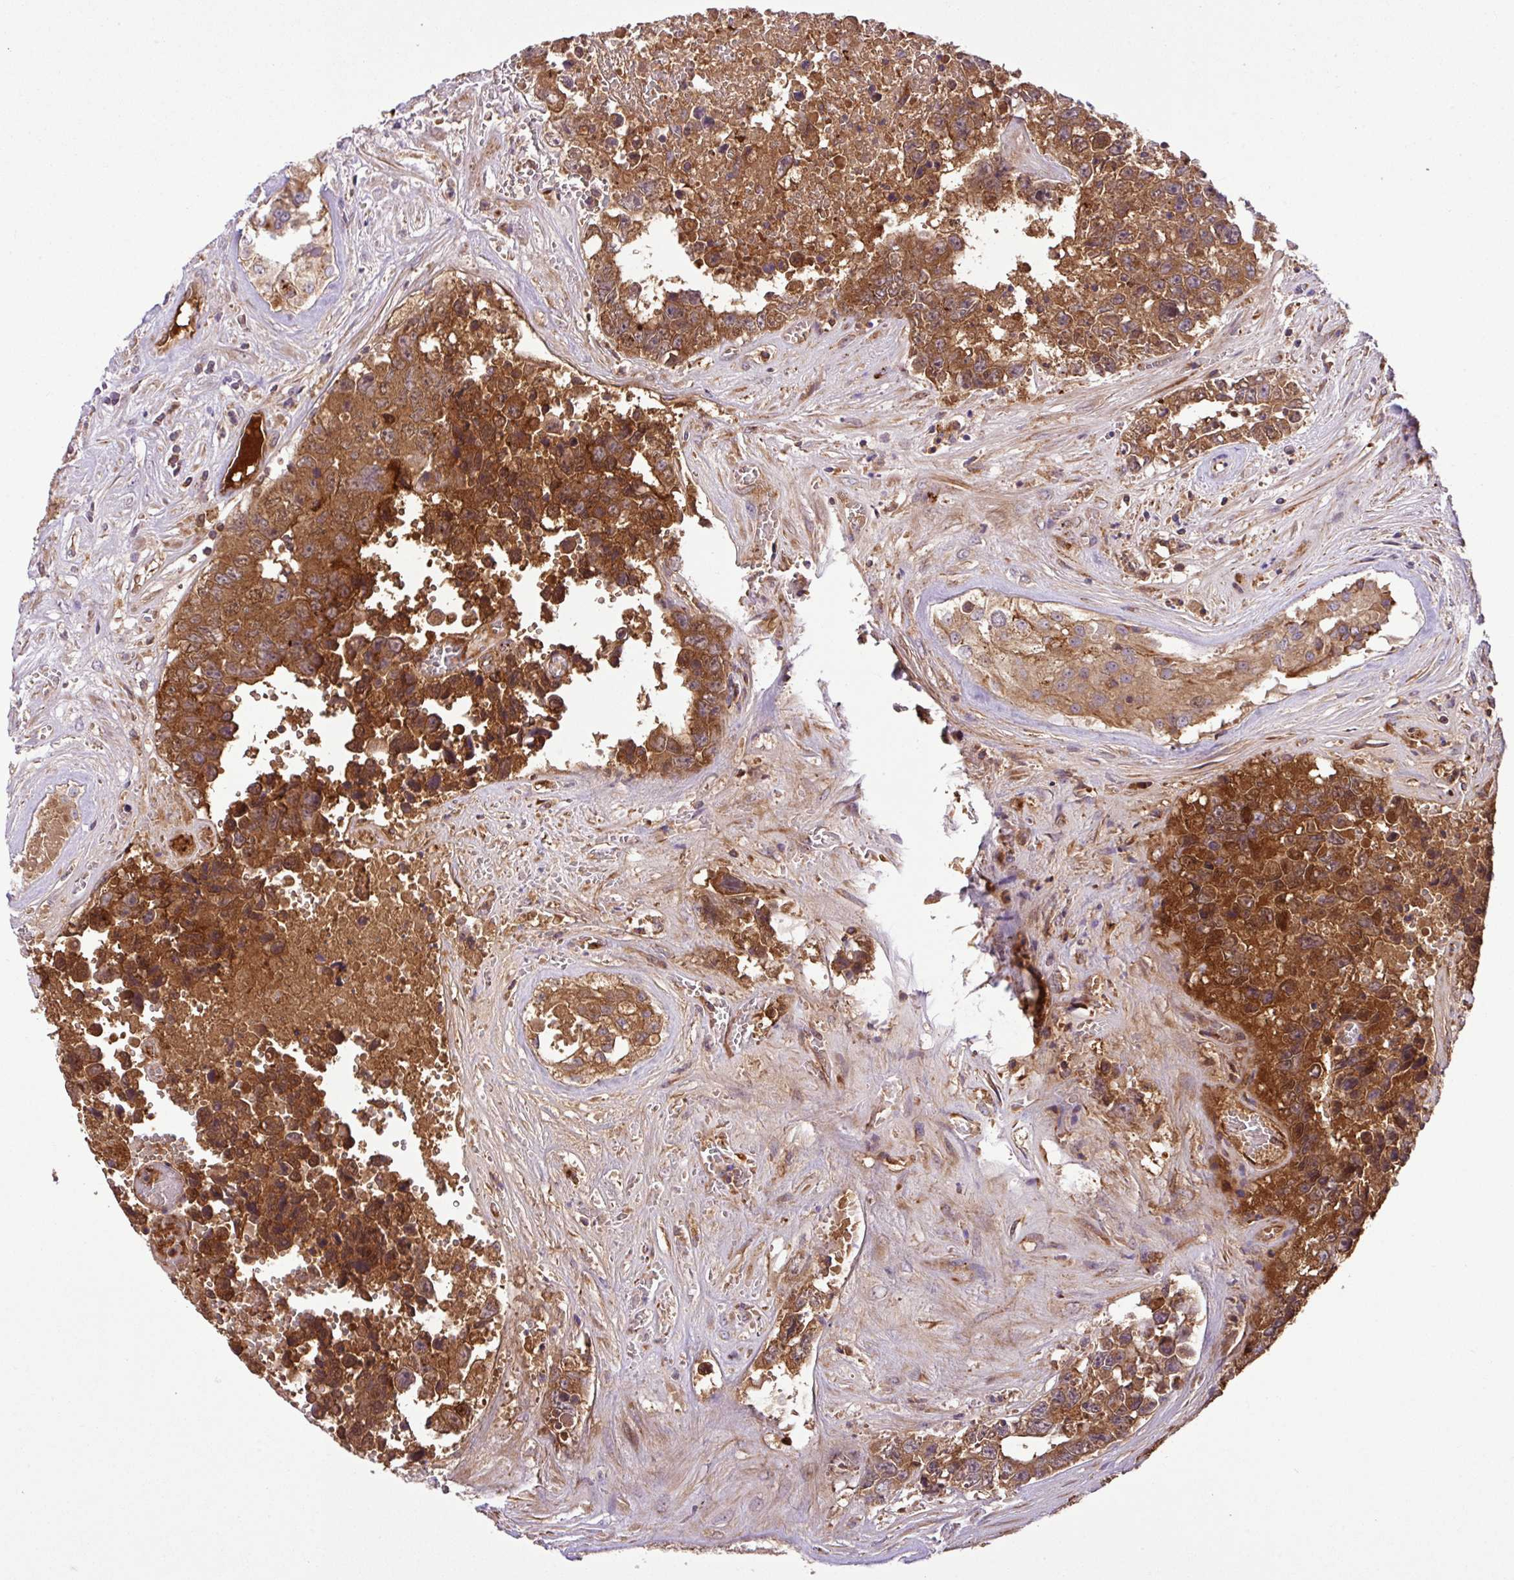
{"staining": {"intensity": "moderate", "quantity": ">75%", "location": "cytoplasmic/membranous,nuclear"}, "tissue": "testis cancer", "cell_type": "Tumor cells", "image_type": "cancer", "snomed": [{"axis": "morphology", "description": "Normal tissue, NOS"}, {"axis": "morphology", "description": "Carcinoma, Embryonal, NOS"}, {"axis": "topography", "description": "Testis"}, {"axis": "topography", "description": "Epididymis"}], "caption": "Immunohistochemistry micrograph of testis cancer (embryonal carcinoma) stained for a protein (brown), which displays medium levels of moderate cytoplasmic/membranous and nuclear expression in approximately >75% of tumor cells.", "gene": "ZNF266", "patient": {"sex": "male", "age": 25}}